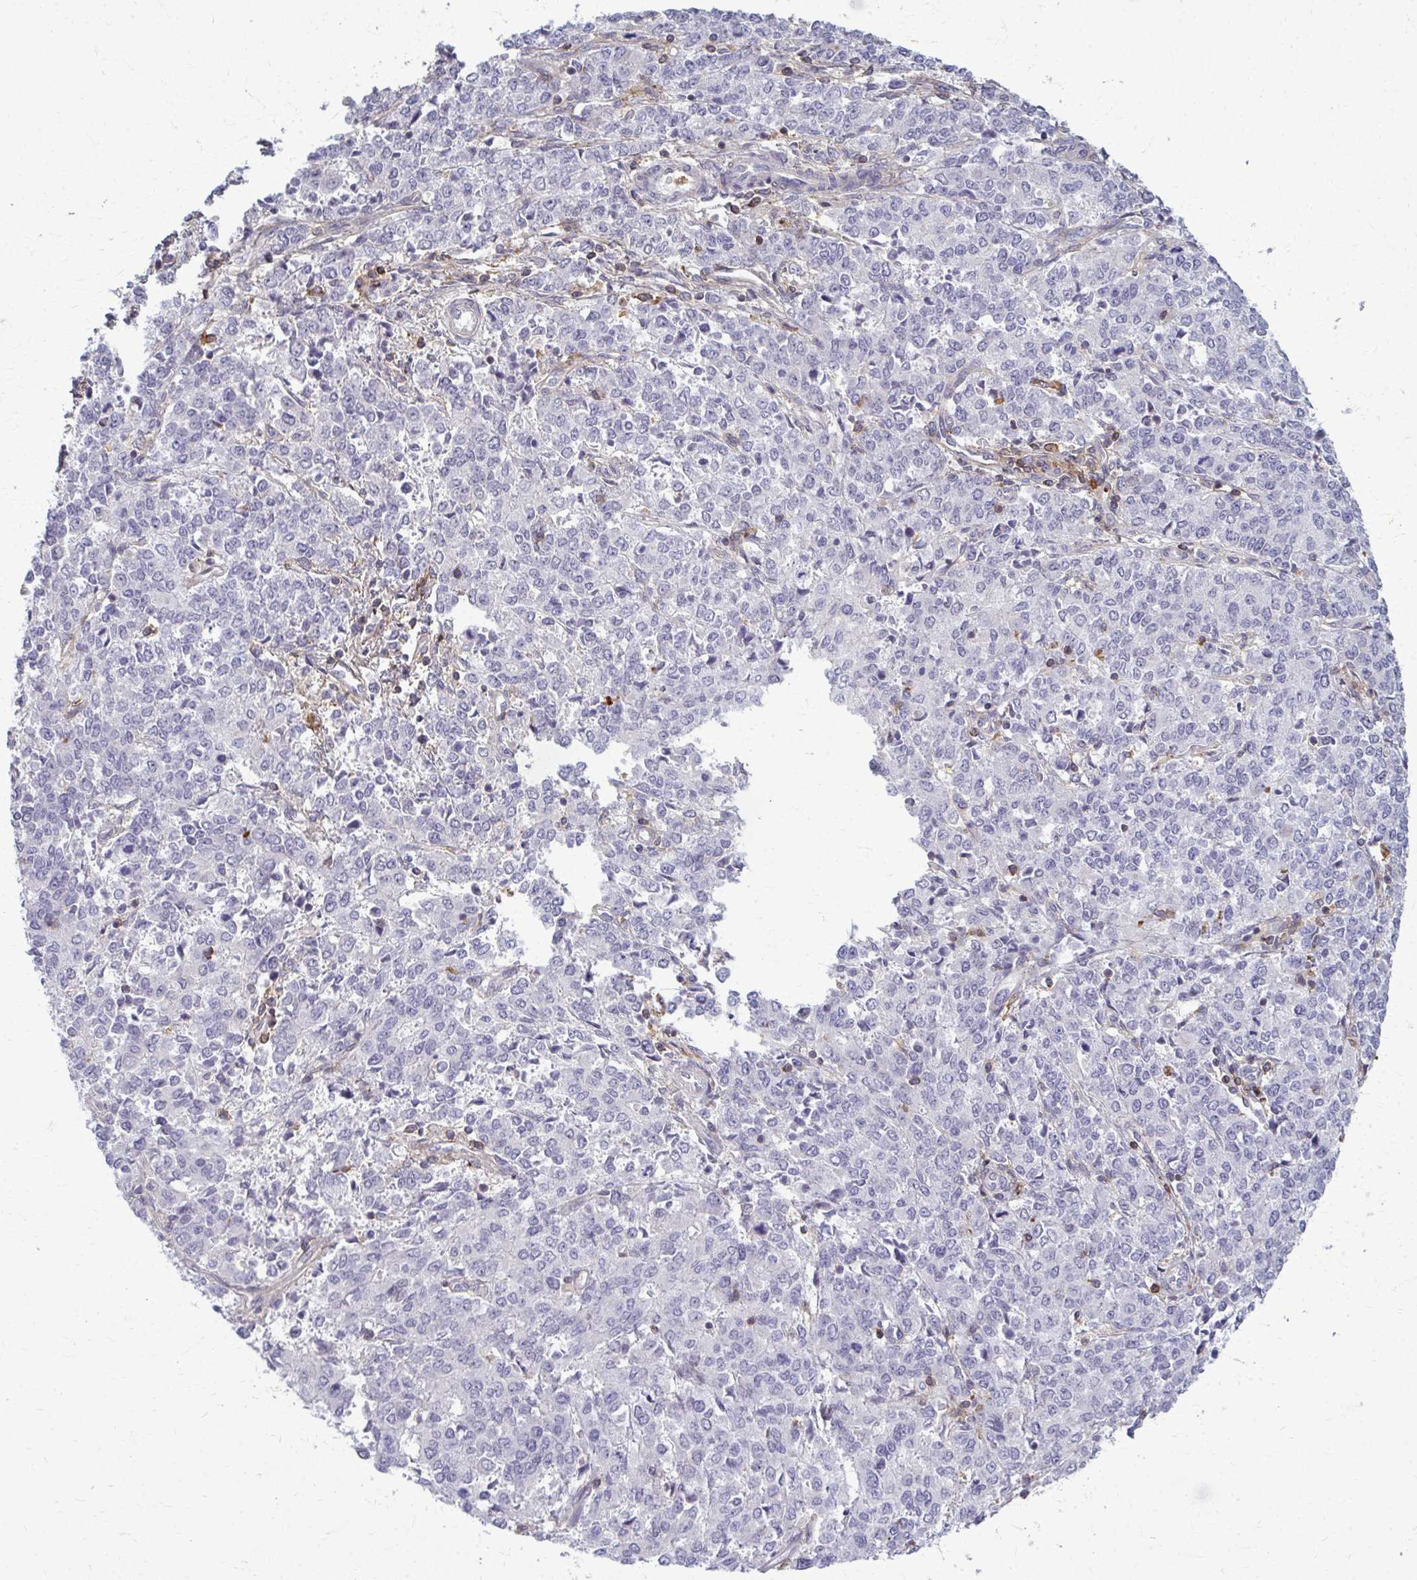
{"staining": {"intensity": "negative", "quantity": "none", "location": "none"}, "tissue": "endometrial cancer", "cell_type": "Tumor cells", "image_type": "cancer", "snomed": [{"axis": "morphology", "description": "Adenocarcinoma, NOS"}, {"axis": "topography", "description": "Endometrium"}], "caption": "Human endometrial adenocarcinoma stained for a protein using immunohistochemistry displays no positivity in tumor cells.", "gene": "AP5M1", "patient": {"sex": "female", "age": 50}}